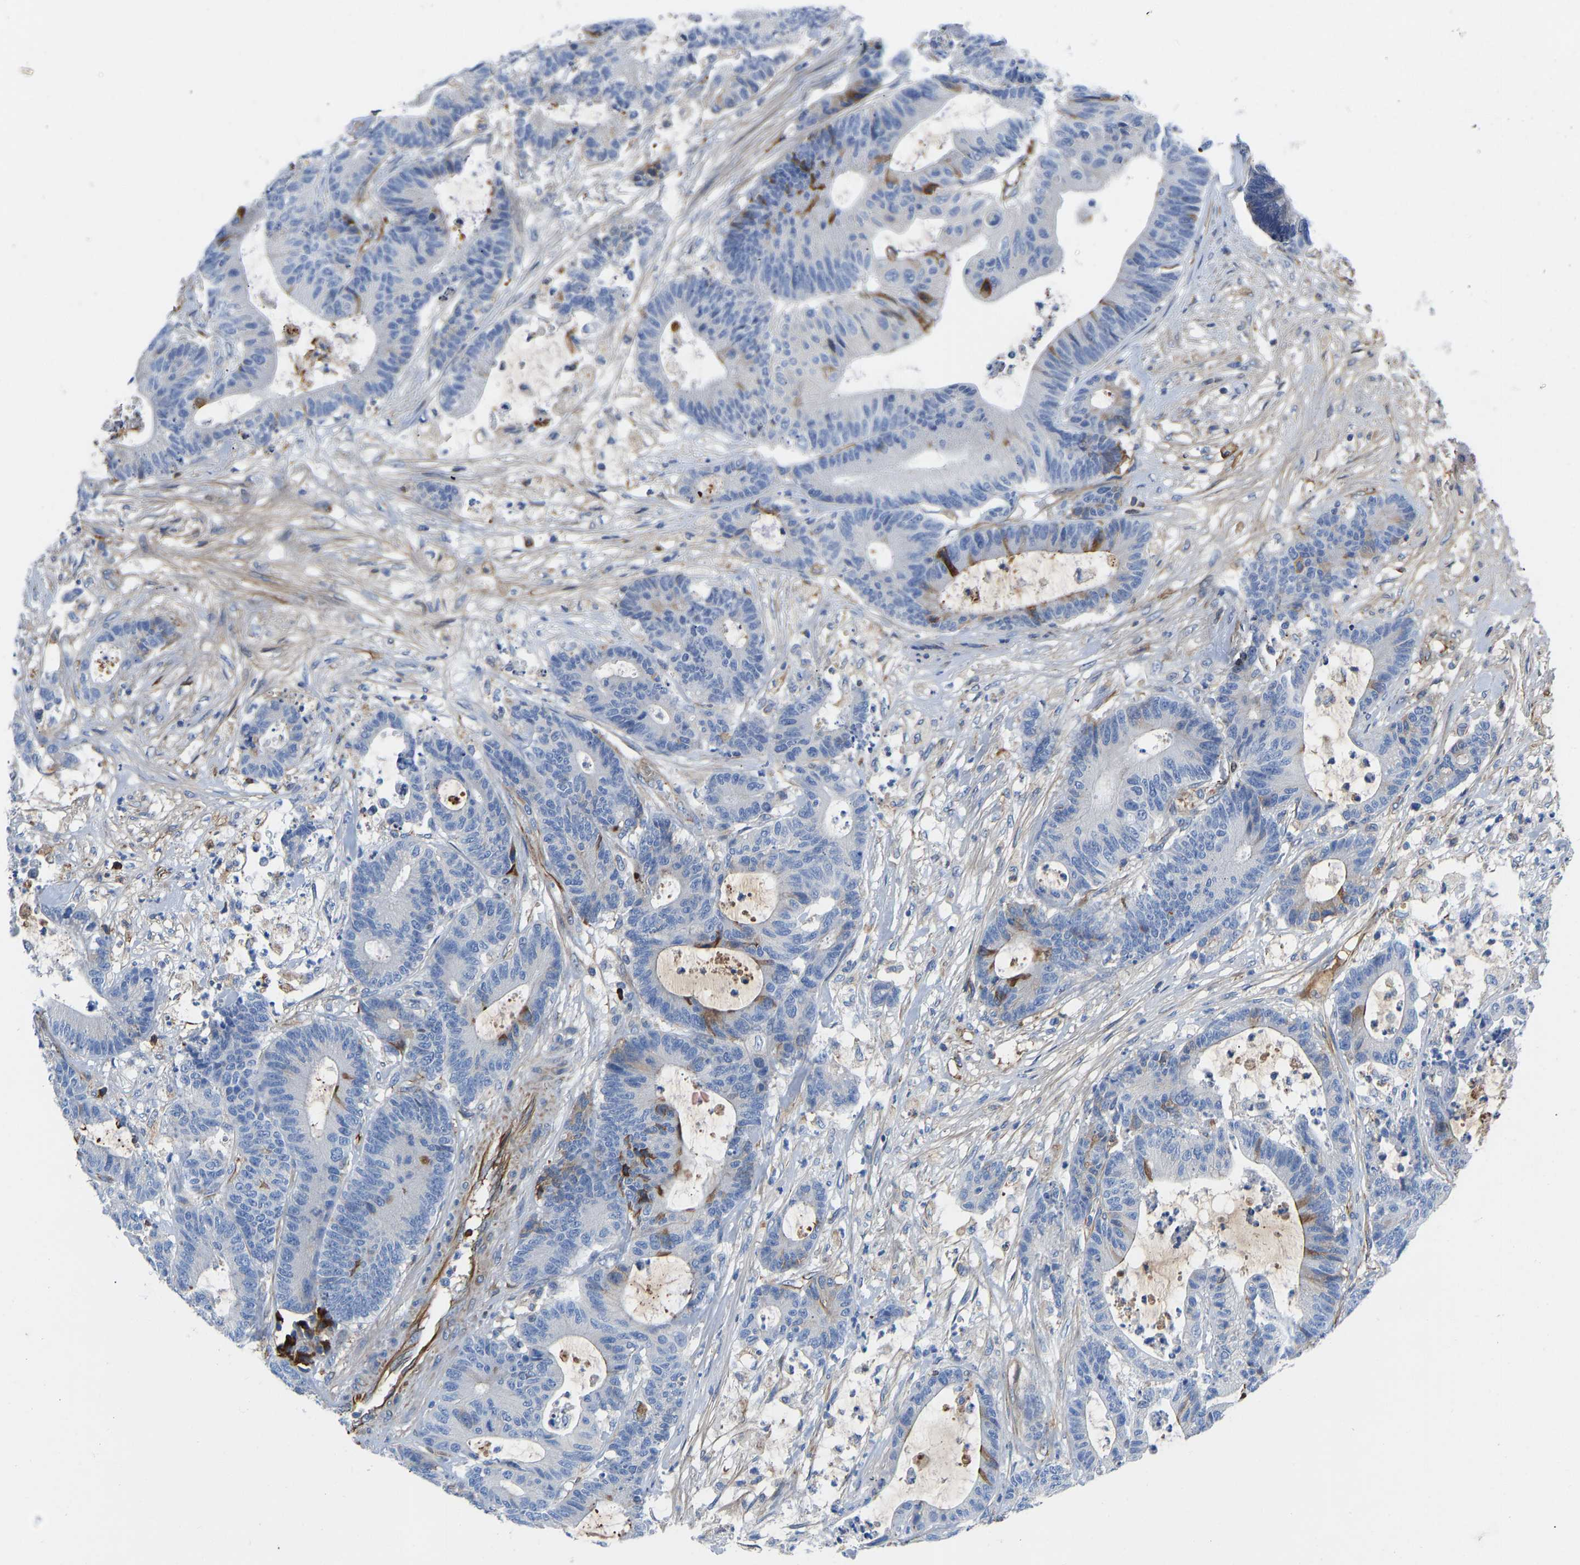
{"staining": {"intensity": "negative", "quantity": "none", "location": "none"}, "tissue": "colorectal cancer", "cell_type": "Tumor cells", "image_type": "cancer", "snomed": [{"axis": "morphology", "description": "Adenocarcinoma, NOS"}, {"axis": "topography", "description": "Colon"}], "caption": "There is no significant positivity in tumor cells of colorectal cancer (adenocarcinoma).", "gene": "HSPG2", "patient": {"sex": "female", "age": 84}}